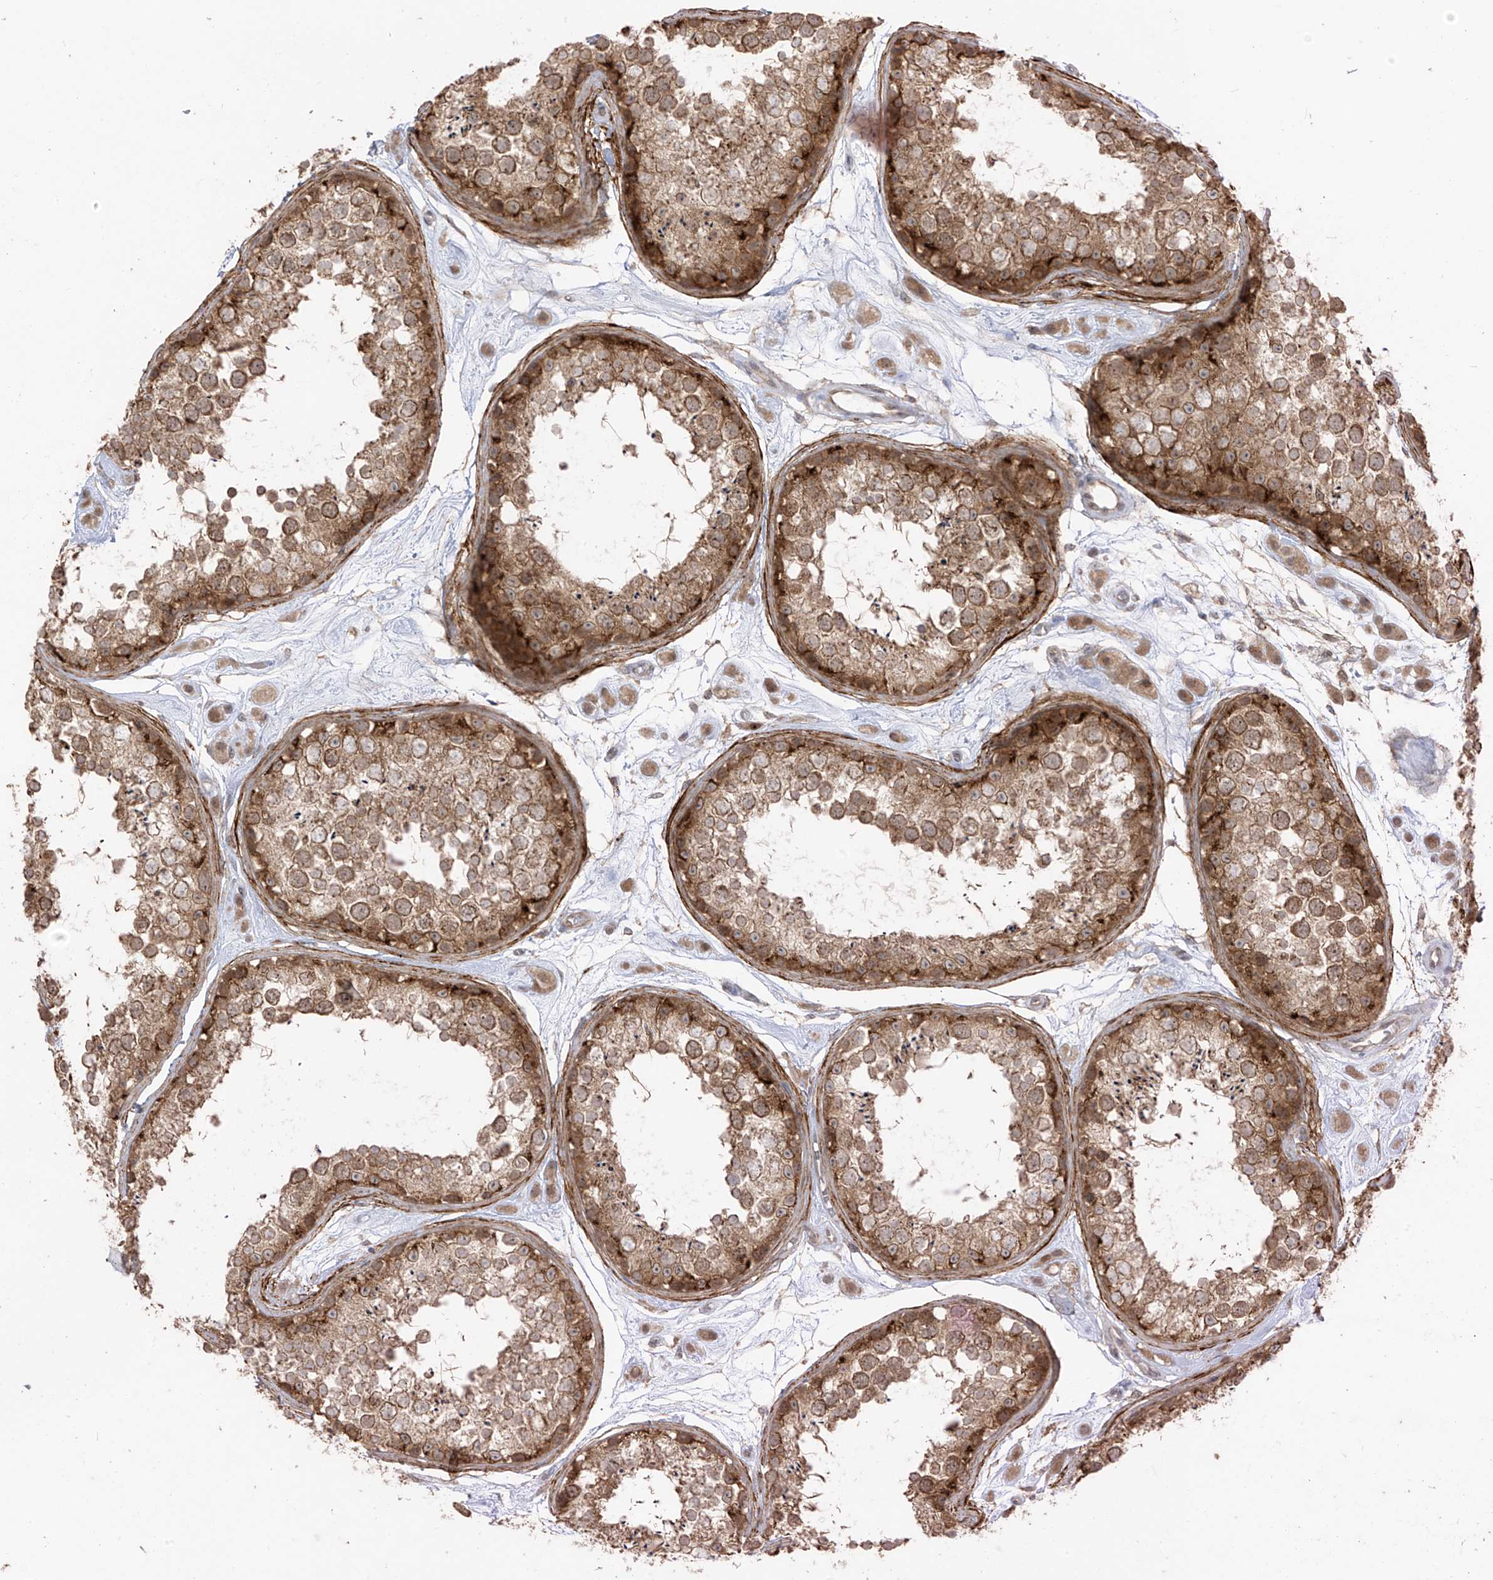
{"staining": {"intensity": "moderate", "quantity": ">75%", "location": "cytoplasmic/membranous"}, "tissue": "testis", "cell_type": "Cells in seminiferous ducts", "image_type": "normal", "snomed": [{"axis": "morphology", "description": "Normal tissue, NOS"}, {"axis": "topography", "description": "Testis"}], "caption": "Protein staining displays moderate cytoplasmic/membranous staining in about >75% of cells in seminiferous ducts in unremarkable testis.", "gene": "PDE11A", "patient": {"sex": "male", "age": 25}}